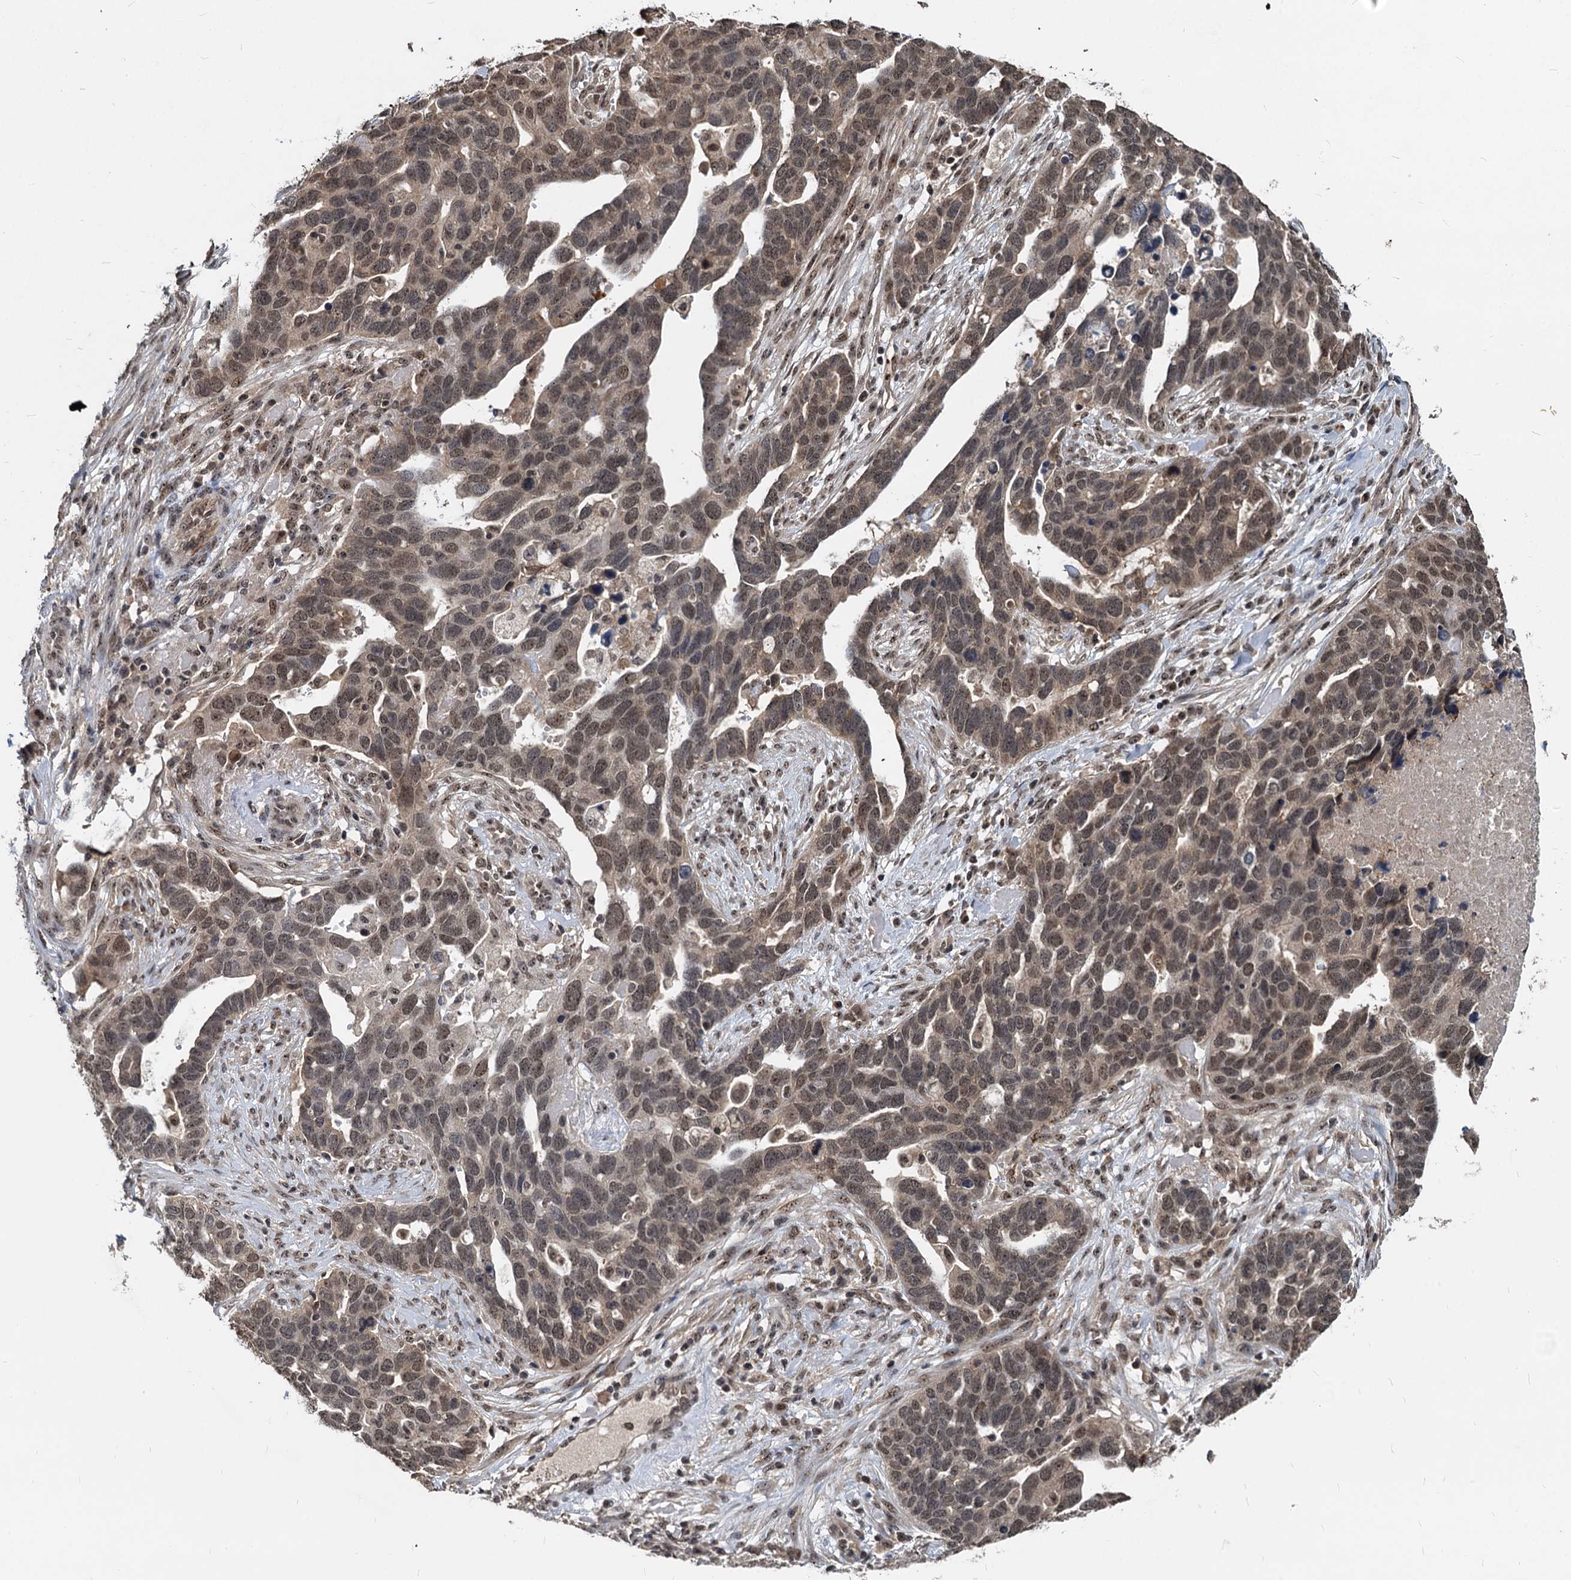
{"staining": {"intensity": "weak", "quantity": "25%-75%", "location": "cytoplasmic/membranous,nuclear"}, "tissue": "ovarian cancer", "cell_type": "Tumor cells", "image_type": "cancer", "snomed": [{"axis": "morphology", "description": "Cystadenocarcinoma, serous, NOS"}, {"axis": "topography", "description": "Ovary"}], "caption": "Immunohistochemical staining of human ovarian serous cystadenocarcinoma exhibits low levels of weak cytoplasmic/membranous and nuclear protein staining in about 25%-75% of tumor cells. (DAB (3,3'-diaminobenzidine) IHC with brightfield microscopy, high magnification).", "gene": "FAM216B", "patient": {"sex": "female", "age": 54}}